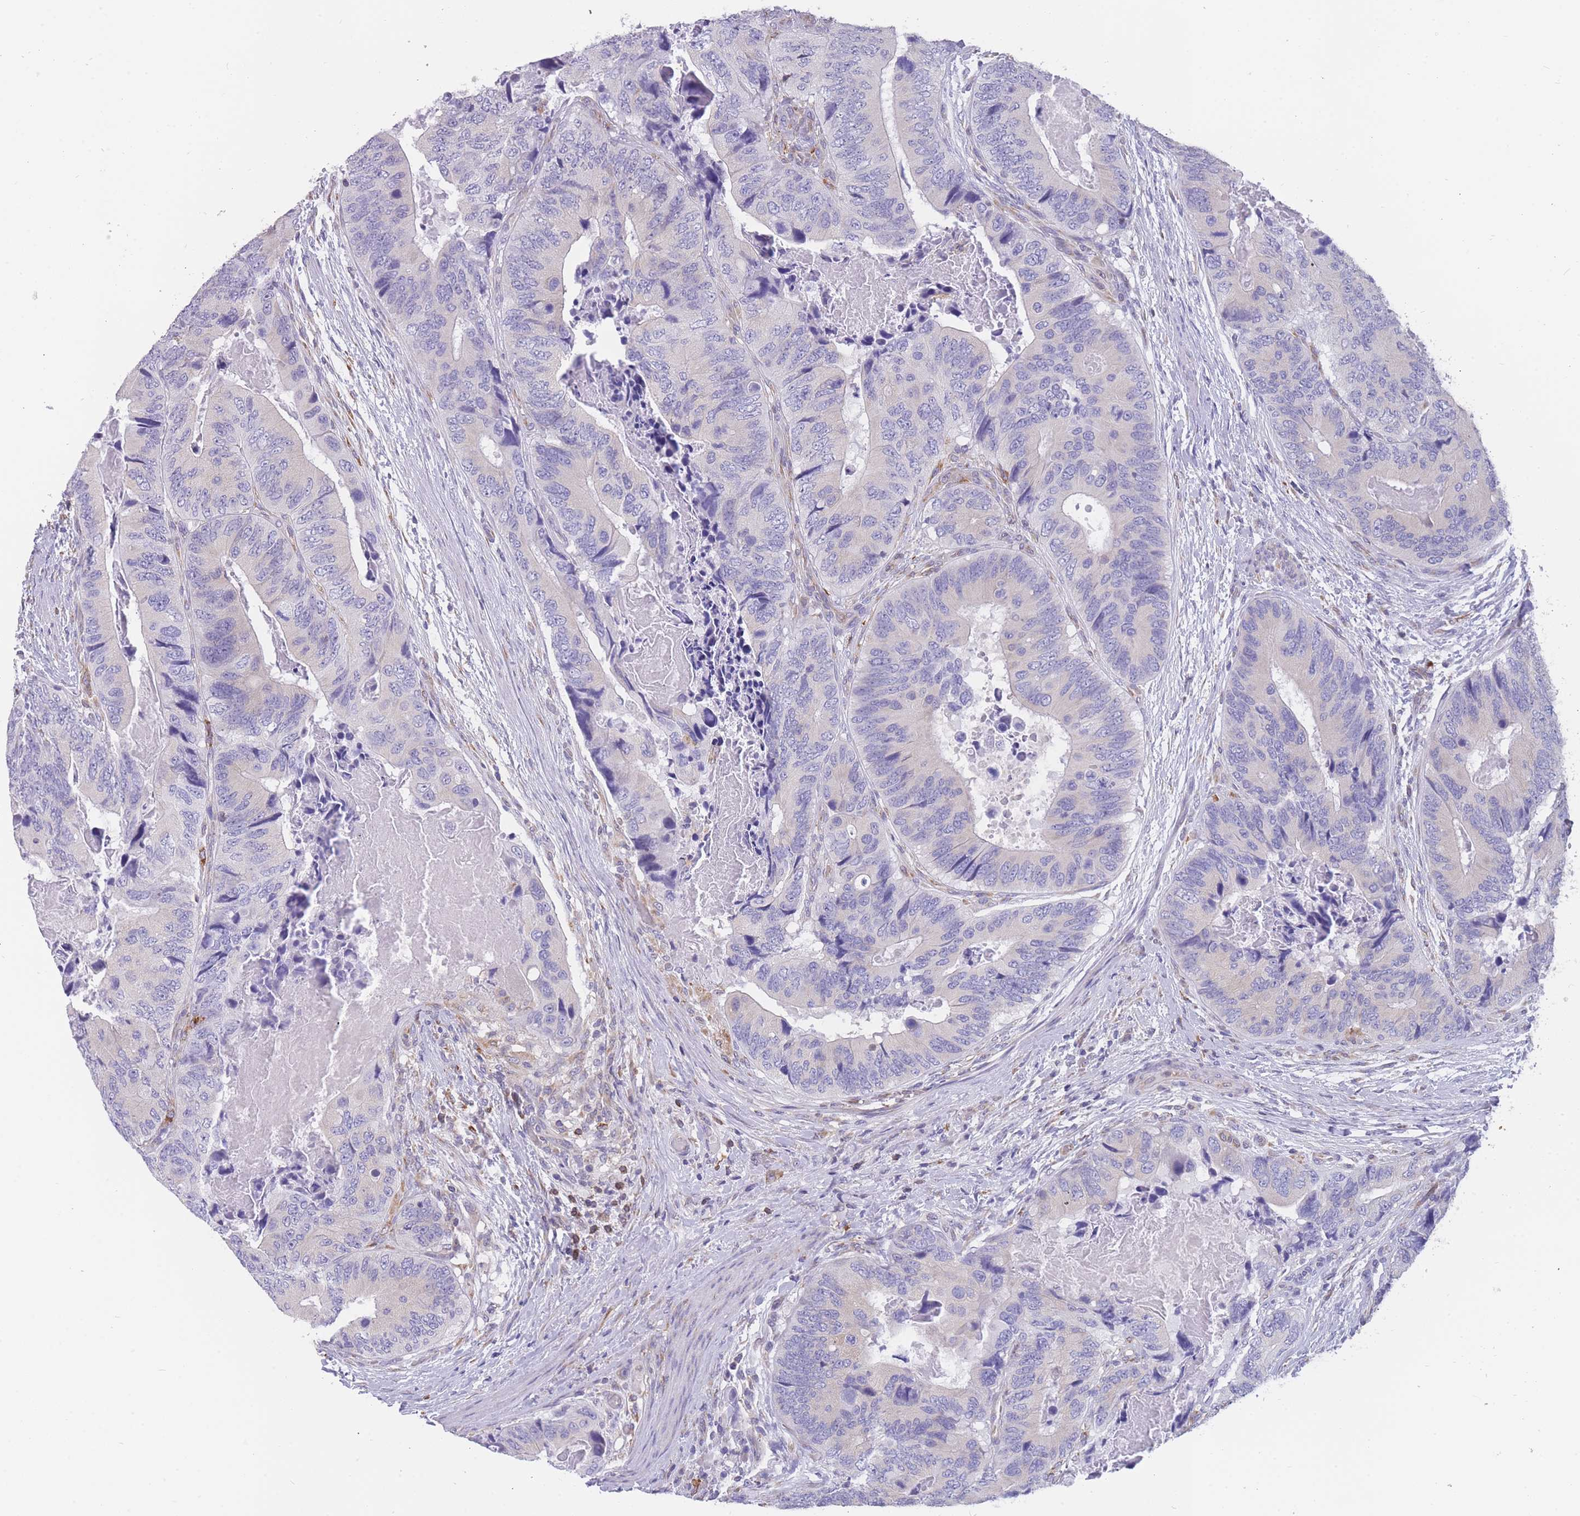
{"staining": {"intensity": "negative", "quantity": "none", "location": "none"}, "tissue": "colorectal cancer", "cell_type": "Tumor cells", "image_type": "cancer", "snomed": [{"axis": "morphology", "description": "Adenocarcinoma, NOS"}, {"axis": "topography", "description": "Colon"}], "caption": "Micrograph shows no significant protein expression in tumor cells of colorectal adenocarcinoma.", "gene": "ZNF662", "patient": {"sex": "male", "age": 84}}